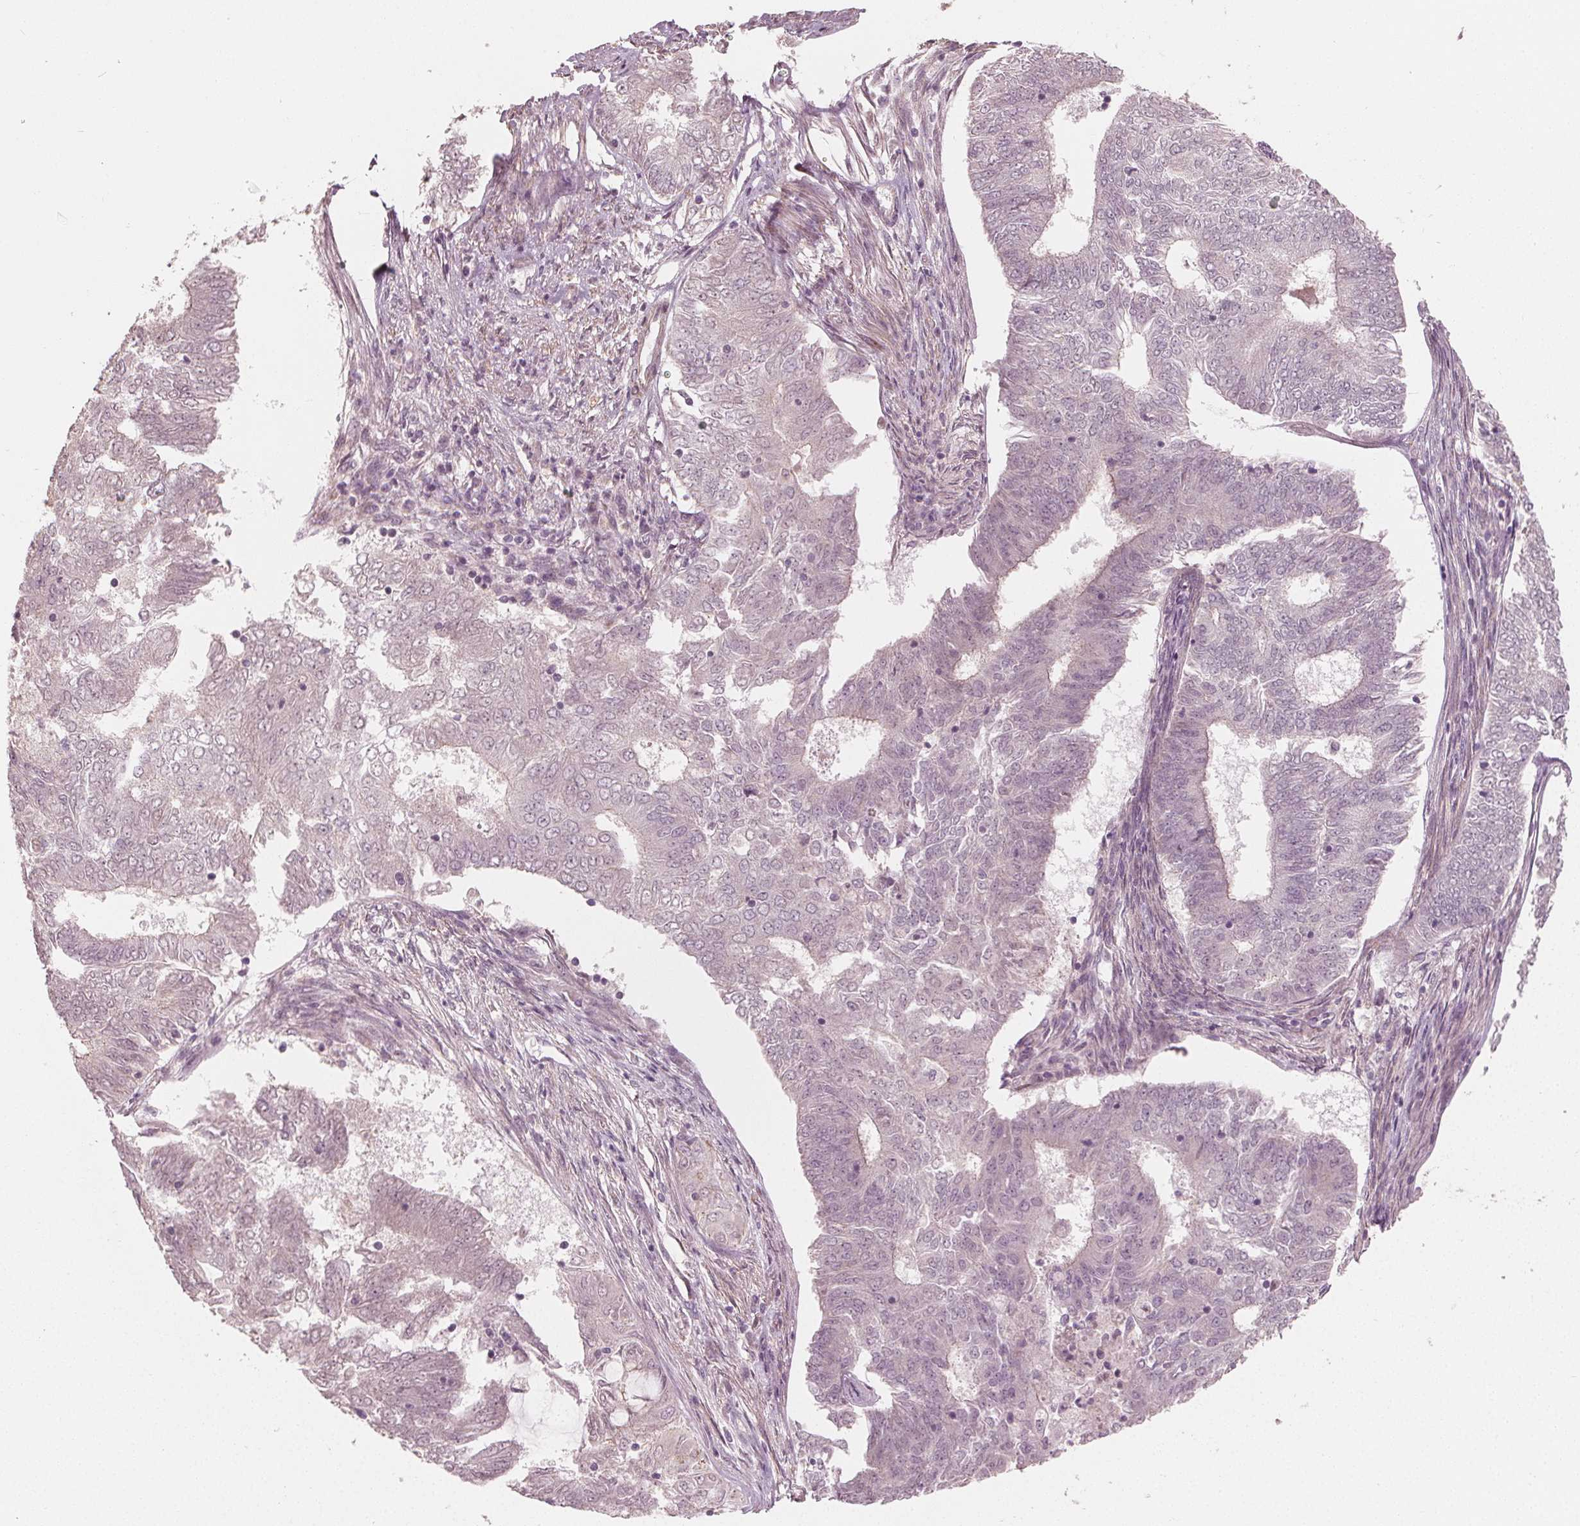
{"staining": {"intensity": "moderate", "quantity": "<25%", "location": "cytoplasmic/membranous"}, "tissue": "endometrial cancer", "cell_type": "Tumor cells", "image_type": "cancer", "snomed": [{"axis": "morphology", "description": "Adenocarcinoma, NOS"}, {"axis": "topography", "description": "Endometrium"}], "caption": "Endometrial adenocarcinoma was stained to show a protein in brown. There is low levels of moderate cytoplasmic/membranous positivity in approximately <25% of tumor cells. (DAB (3,3'-diaminobenzidine) = brown stain, brightfield microscopy at high magnification).", "gene": "CLBA1", "patient": {"sex": "female", "age": 62}}